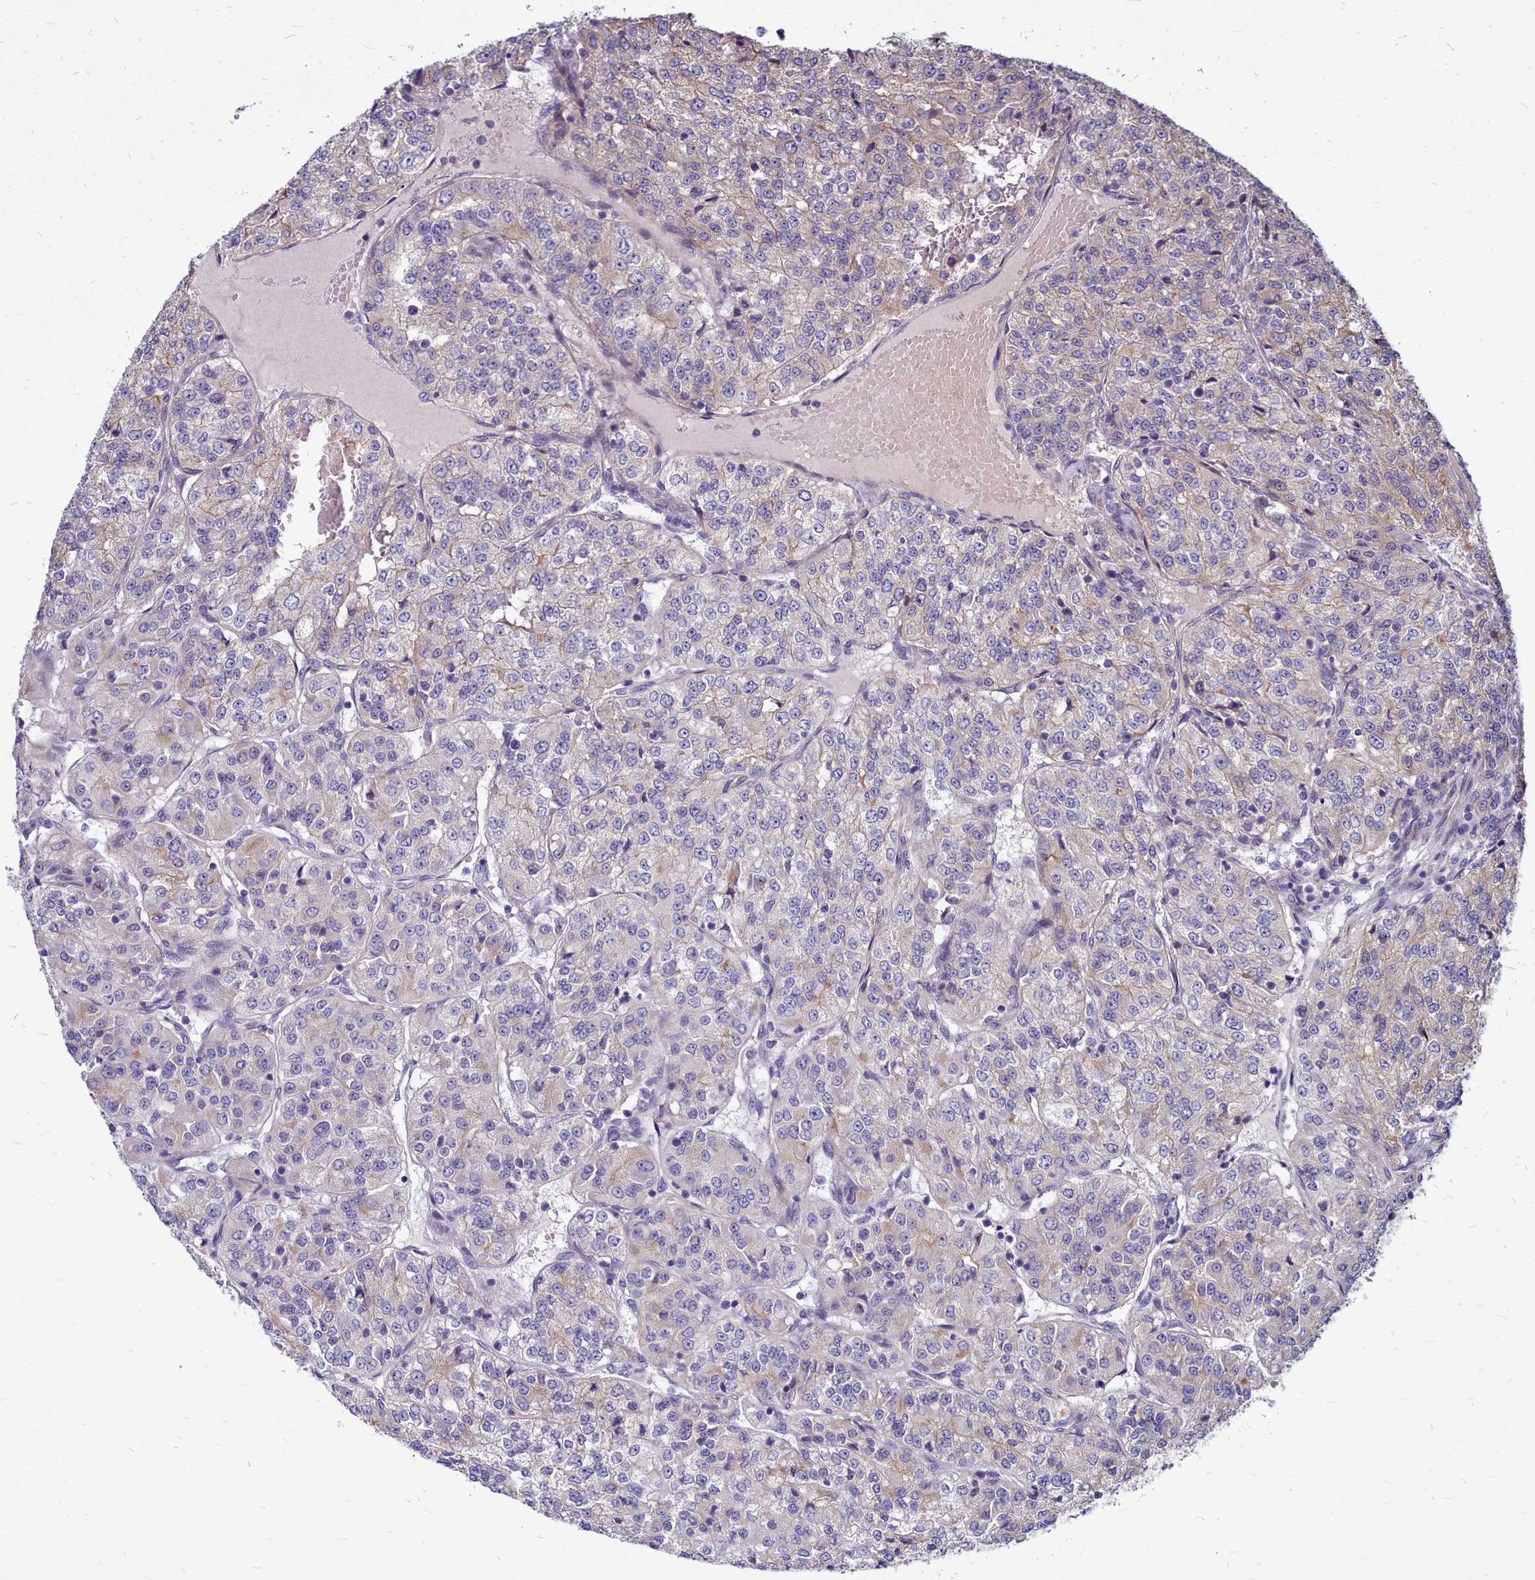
{"staining": {"intensity": "weak", "quantity": "<25%", "location": "cytoplasmic/membranous"}, "tissue": "renal cancer", "cell_type": "Tumor cells", "image_type": "cancer", "snomed": [{"axis": "morphology", "description": "Adenocarcinoma, NOS"}, {"axis": "topography", "description": "Kidney"}], "caption": "Renal adenocarcinoma was stained to show a protein in brown. There is no significant staining in tumor cells.", "gene": "SMPD4", "patient": {"sex": "female", "age": 63}}